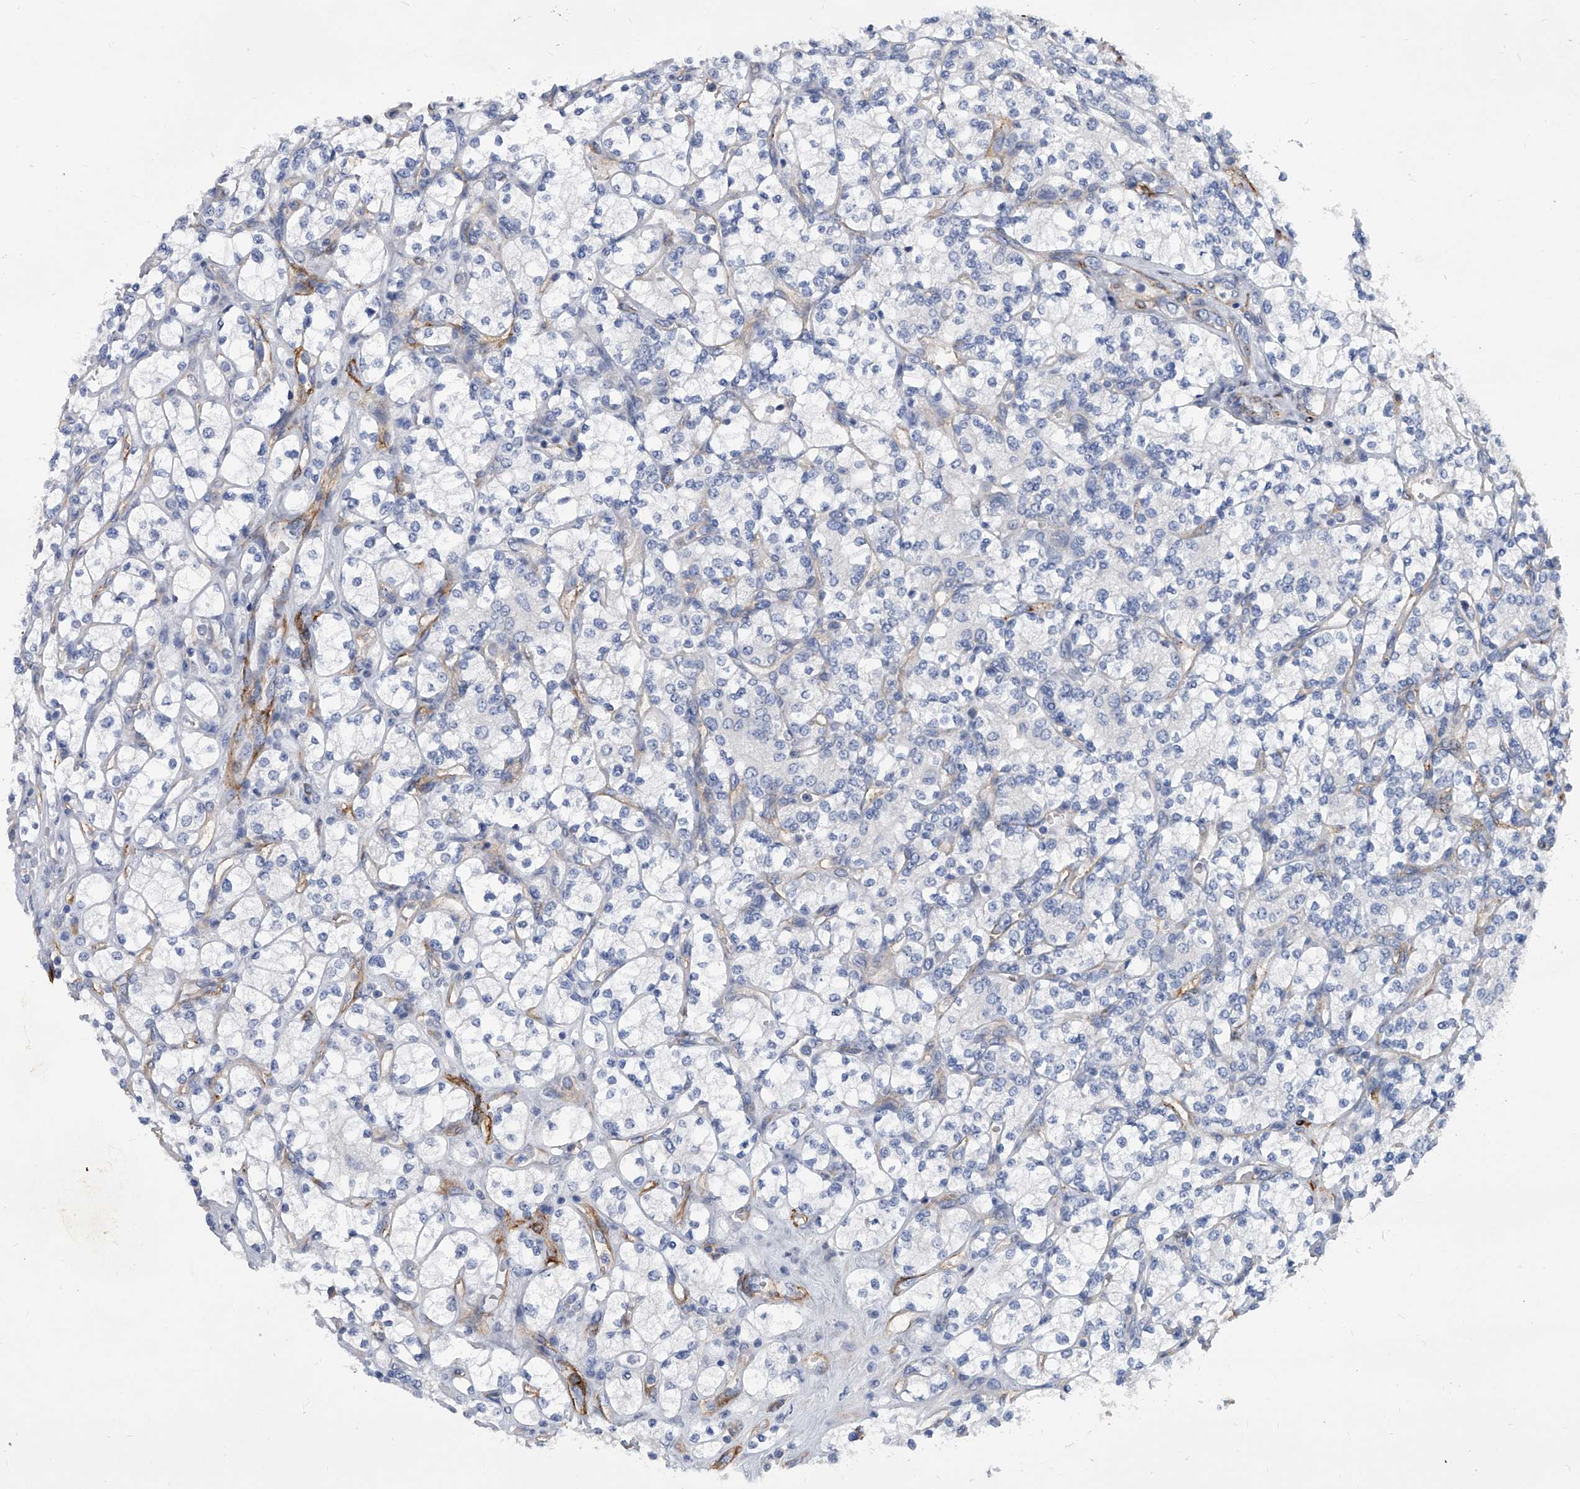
{"staining": {"intensity": "negative", "quantity": "none", "location": "none"}, "tissue": "renal cancer", "cell_type": "Tumor cells", "image_type": "cancer", "snomed": [{"axis": "morphology", "description": "Adenocarcinoma, NOS"}, {"axis": "topography", "description": "Kidney"}], "caption": "Immunohistochemistry histopathology image of neoplastic tissue: adenocarcinoma (renal) stained with DAB exhibits no significant protein expression in tumor cells.", "gene": "ALG14", "patient": {"sex": "male", "age": 77}}